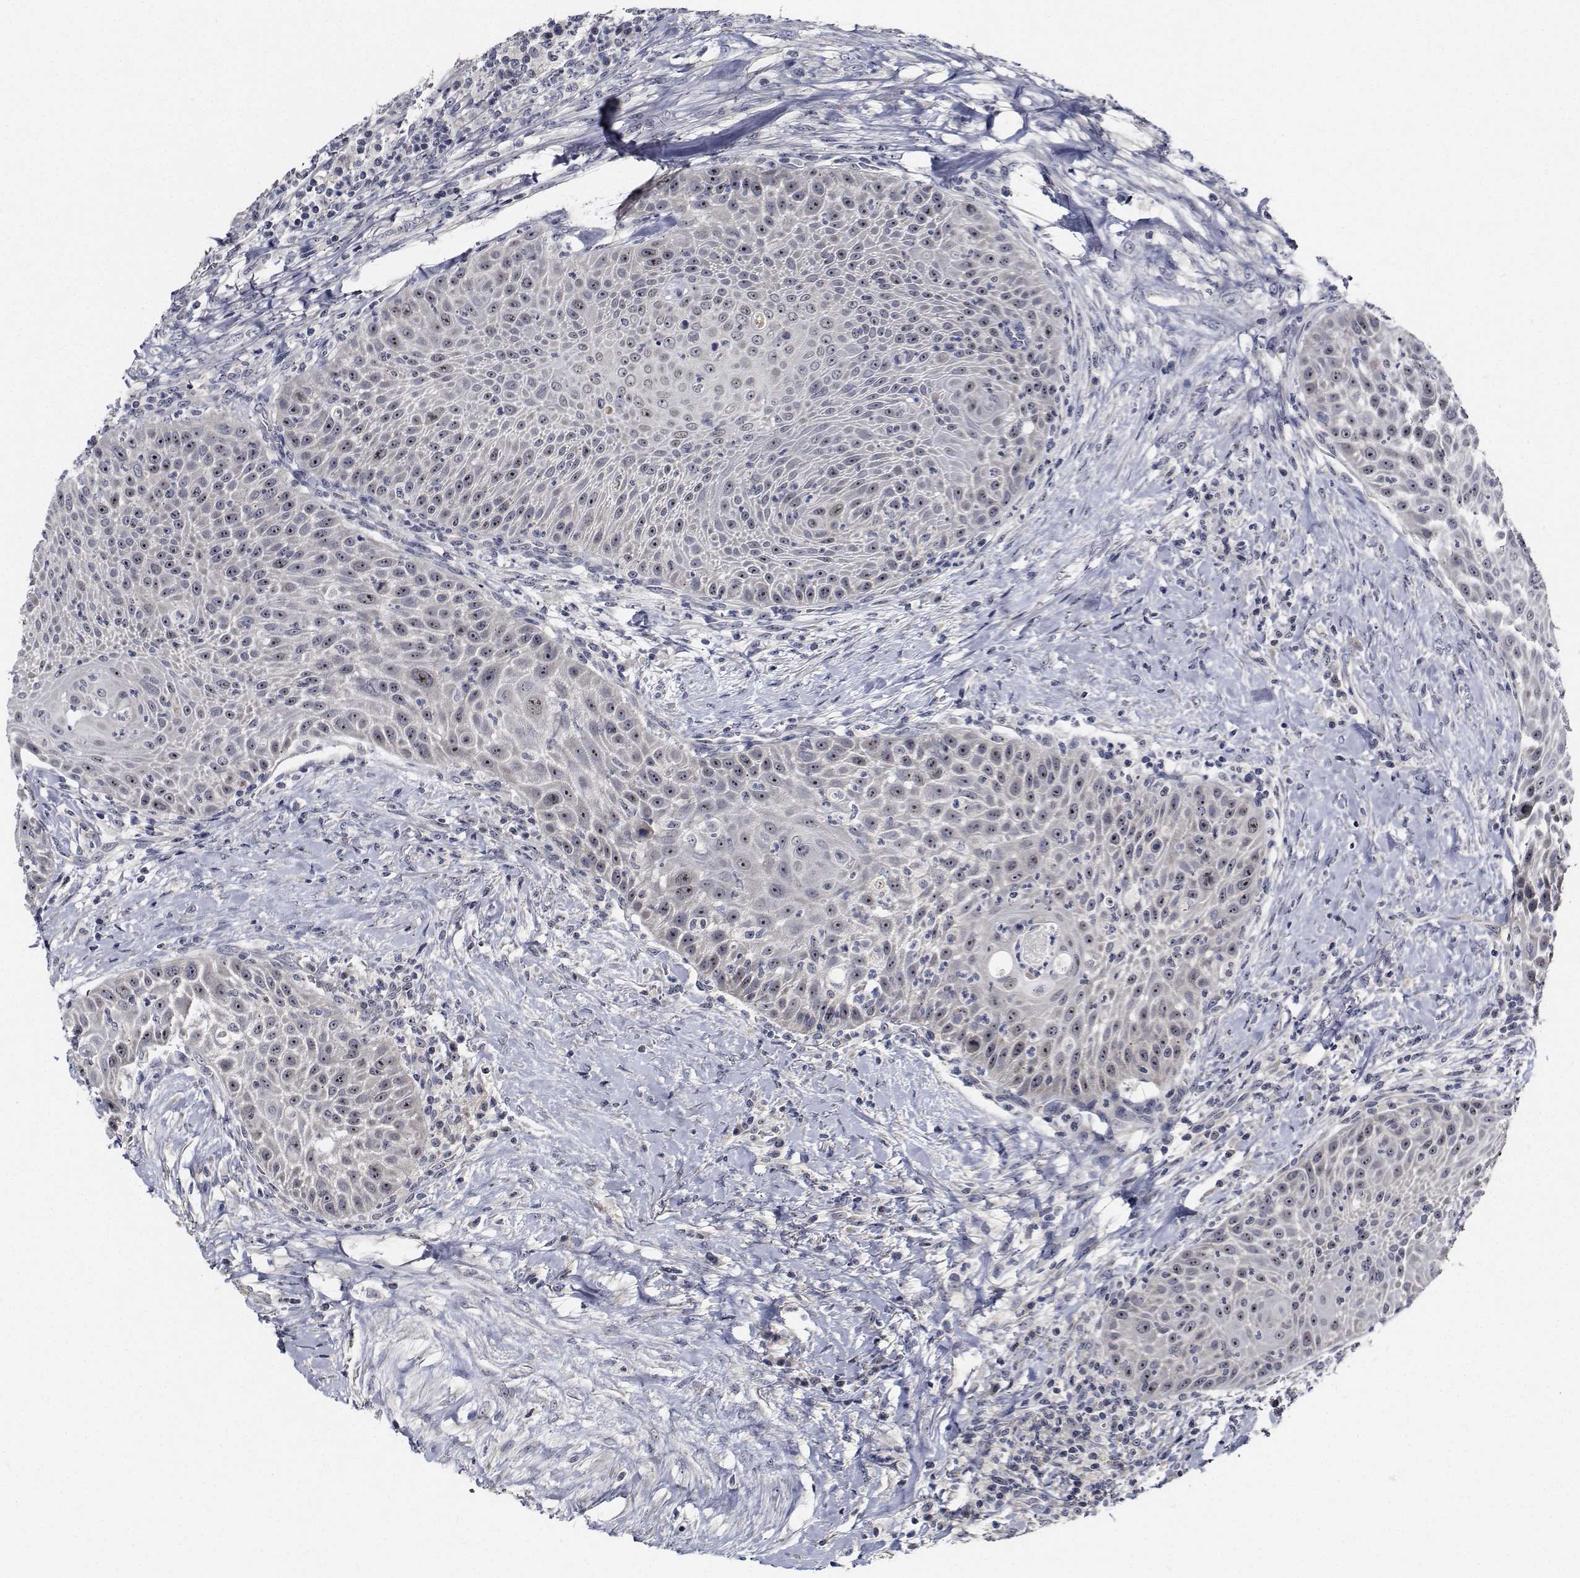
{"staining": {"intensity": "weak", "quantity": "25%-75%", "location": "nuclear"}, "tissue": "head and neck cancer", "cell_type": "Tumor cells", "image_type": "cancer", "snomed": [{"axis": "morphology", "description": "Squamous cell carcinoma, NOS"}, {"axis": "topography", "description": "Head-Neck"}], "caption": "The photomicrograph demonstrates staining of head and neck cancer (squamous cell carcinoma), revealing weak nuclear protein expression (brown color) within tumor cells.", "gene": "NVL", "patient": {"sex": "male", "age": 69}}